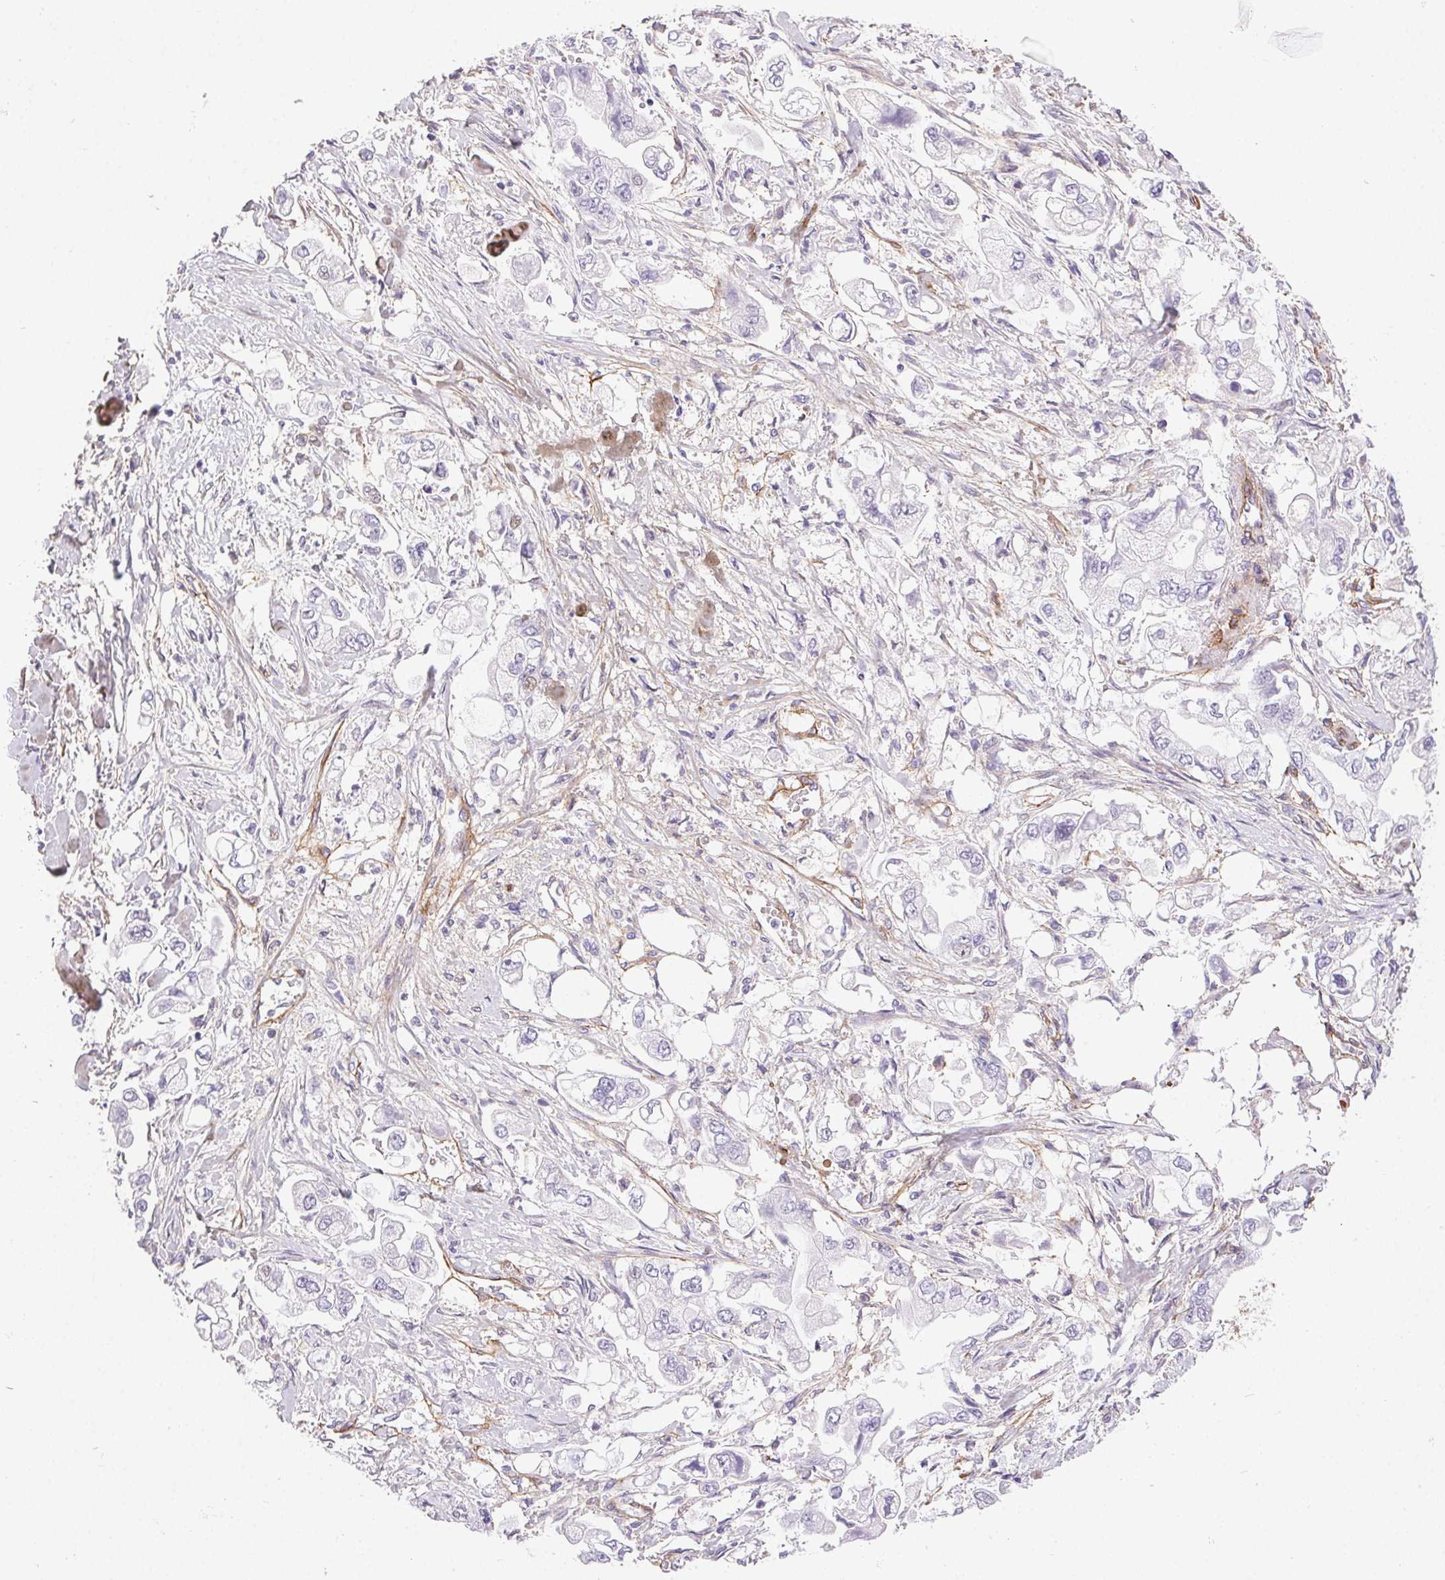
{"staining": {"intensity": "negative", "quantity": "none", "location": "none"}, "tissue": "stomach cancer", "cell_type": "Tumor cells", "image_type": "cancer", "snomed": [{"axis": "morphology", "description": "Adenocarcinoma, NOS"}, {"axis": "topography", "description": "Stomach"}], "caption": "Immunohistochemistry (IHC) of human stomach cancer shows no positivity in tumor cells.", "gene": "PDZD2", "patient": {"sex": "male", "age": 62}}